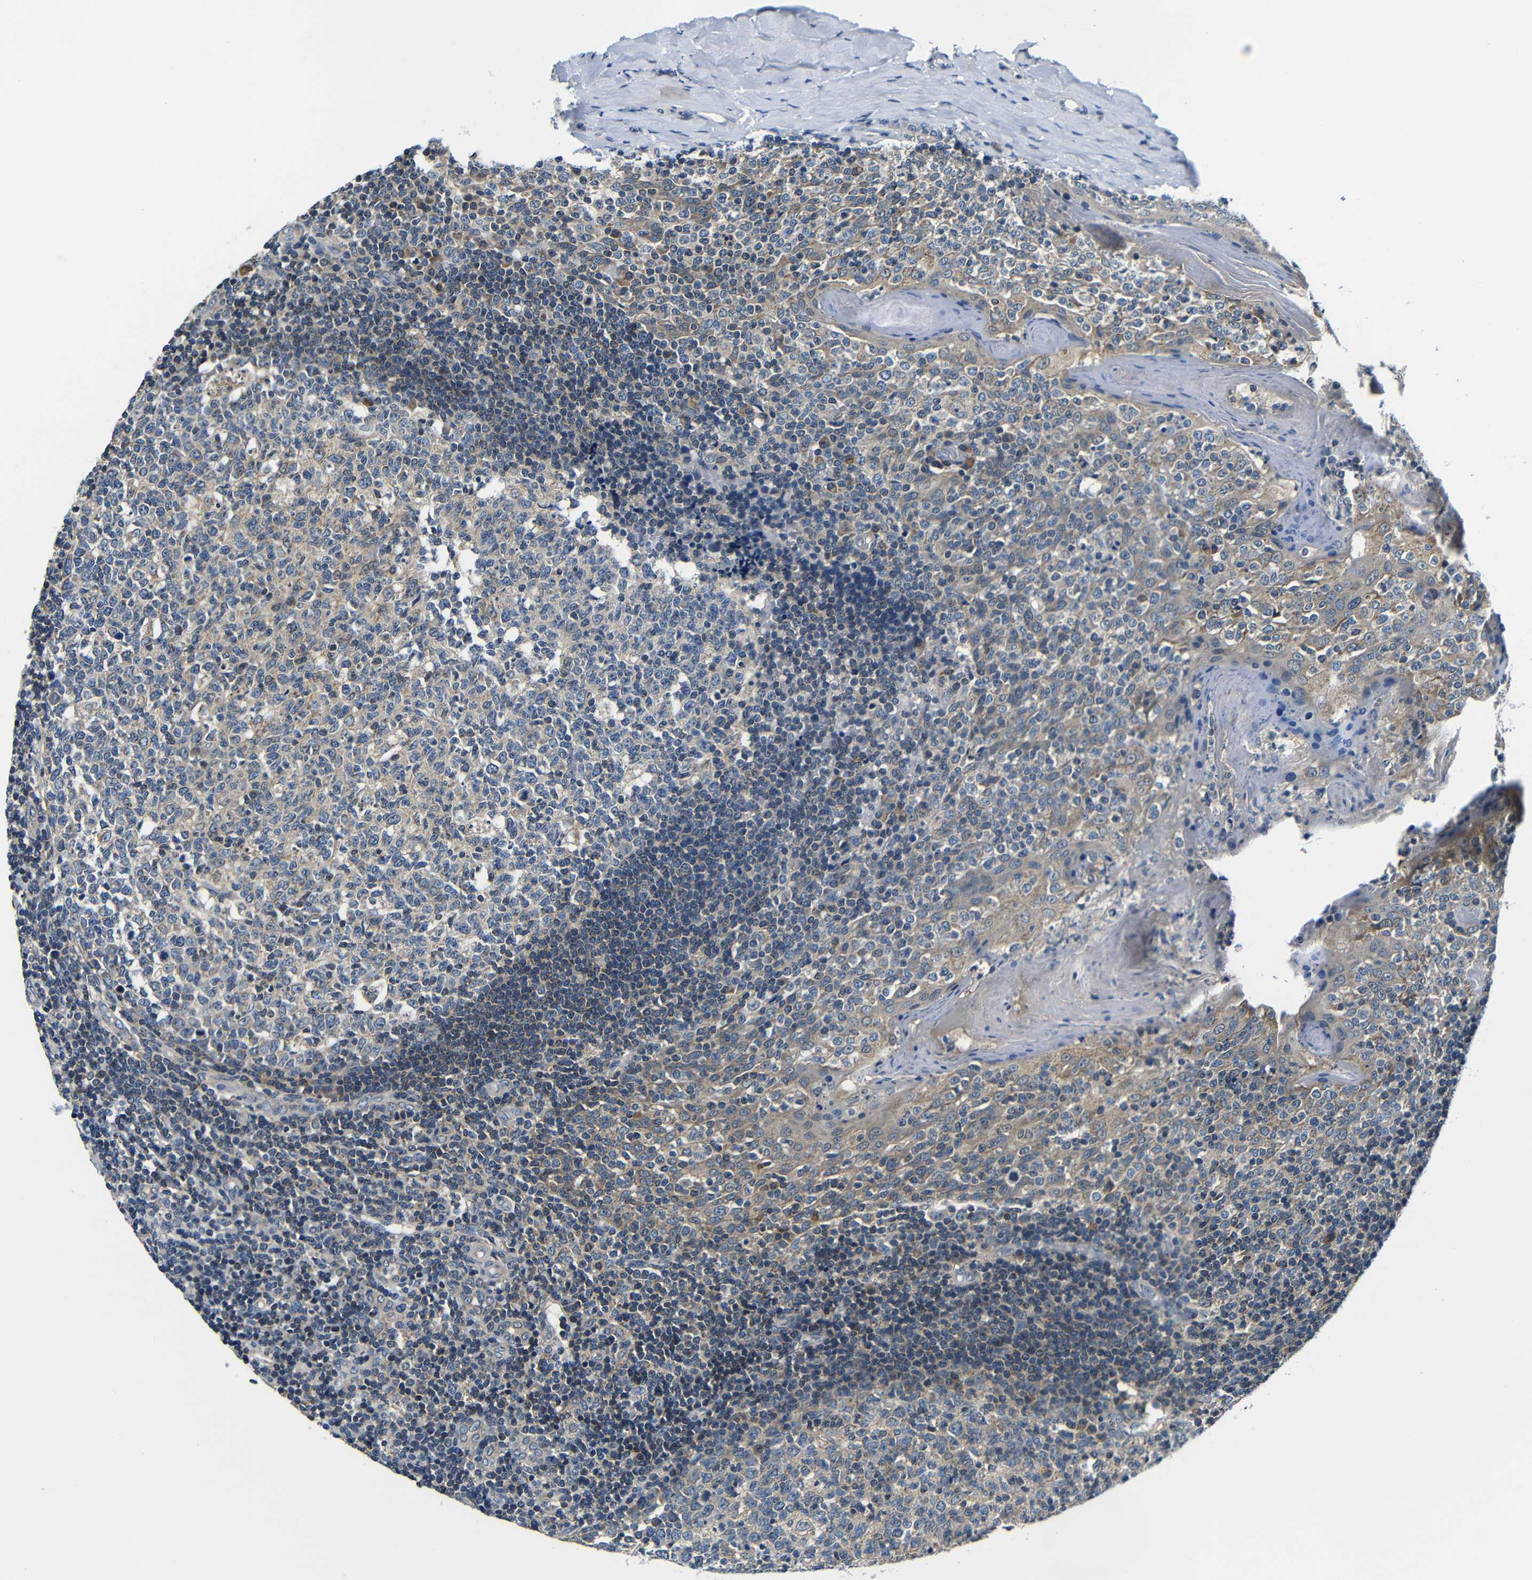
{"staining": {"intensity": "weak", "quantity": "25%-75%", "location": "cytoplasmic/membranous"}, "tissue": "tonsil", "cell_type": "Germinal center cells", "image_type": "normal", "snomed": [{"axis": "morphology", "description": "Normal tissue, NOS"}, {"axis": "topography", "description": "Tonsil"}], "caption": "Normal tonsil shows weak cytoplasmic/membranous positivity in approximately 25%-75% of germinal center cells, visualized by immunohistochemistry.", "gene": "FKBP14", "patient": {"sex": "female", "age": 19}}